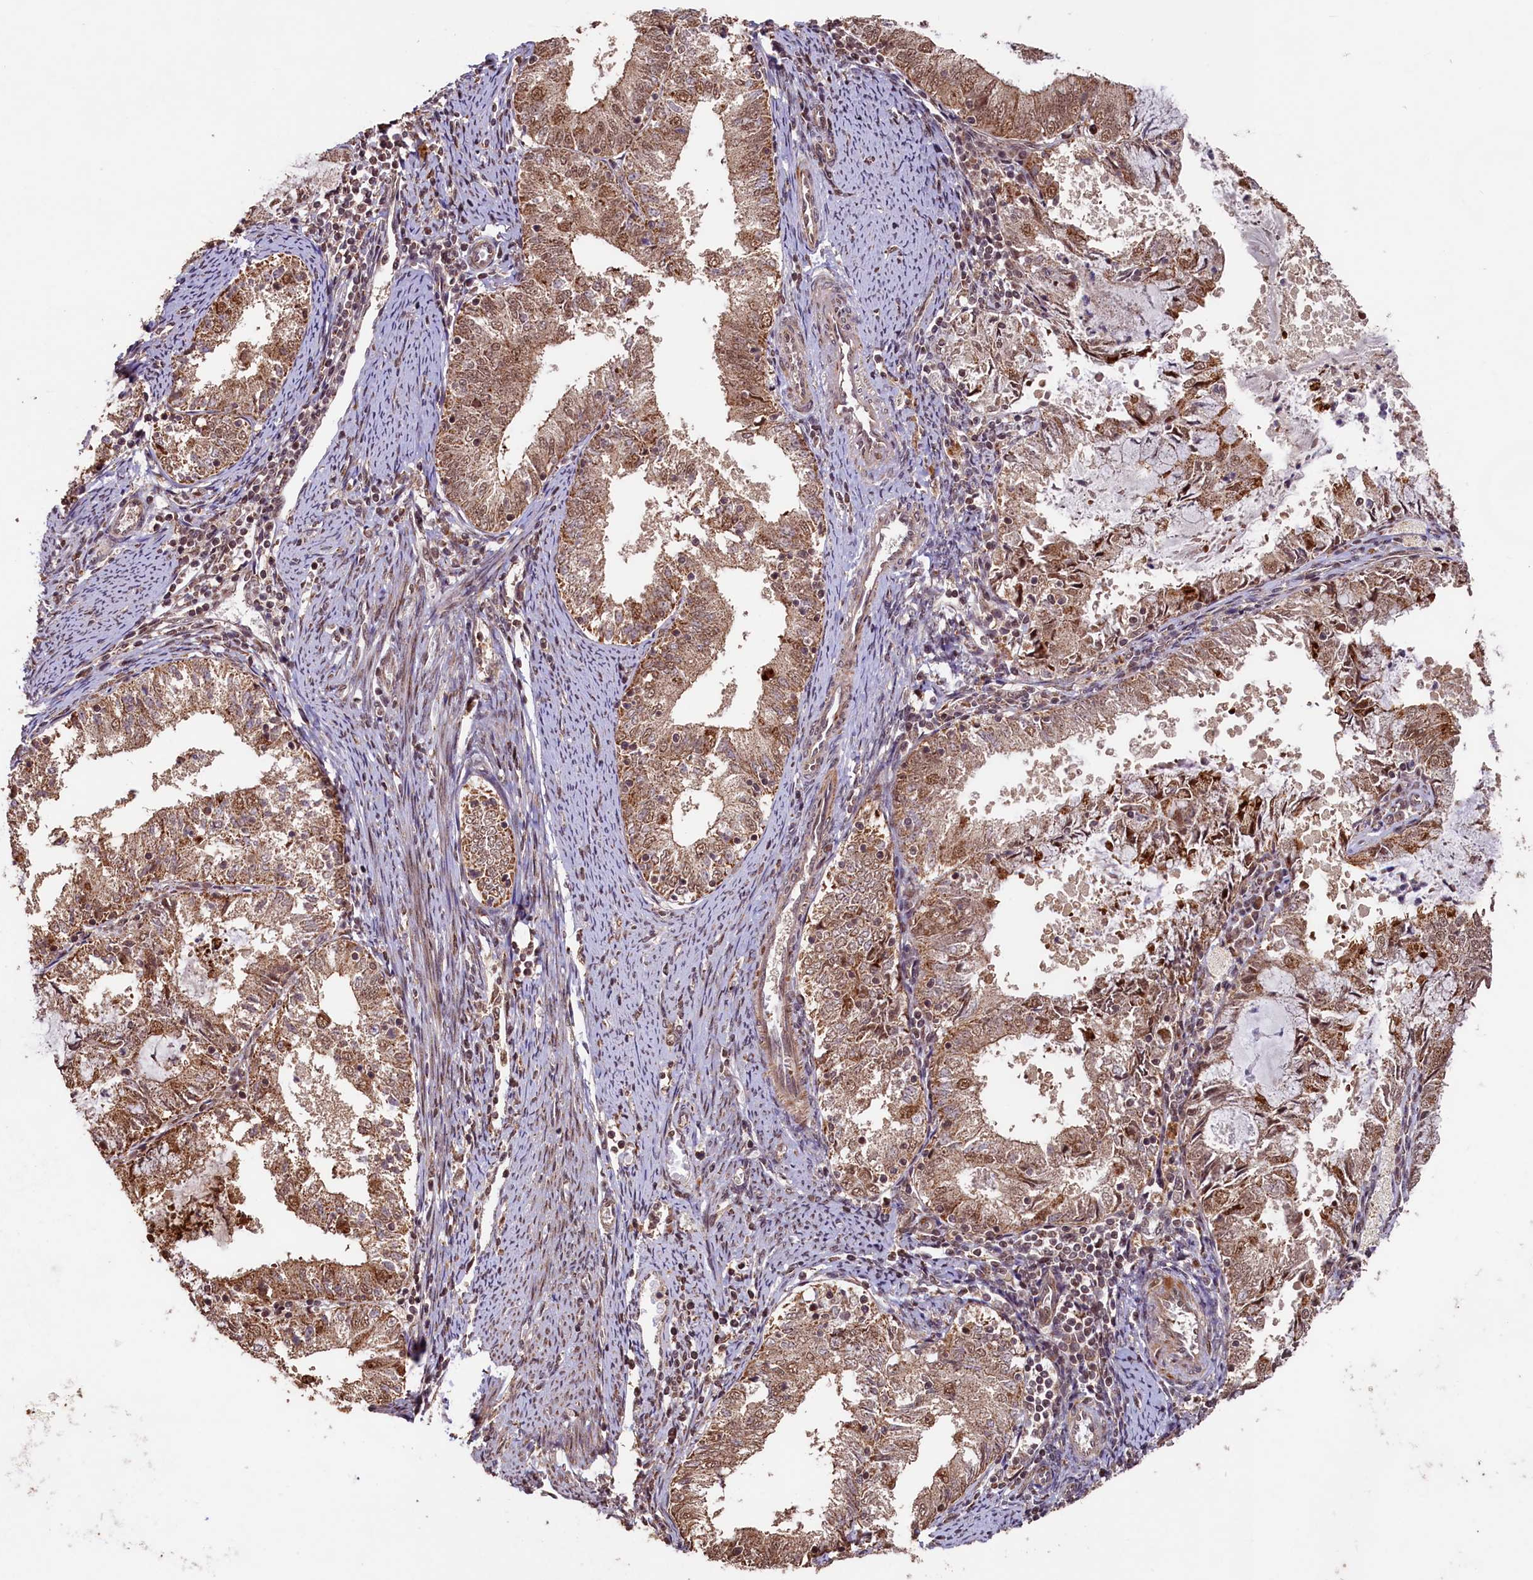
{"staining": {"intensity": "moderate", "quantity": ">75%", "location": "cytoplasmic/membranous,nuclear"}, "tissue": "endometrial cancer", "cell_type": "Tumor cells", "image_type": "cancer", "snomed": [{"axis": "morphology", "description": "Adenocarcinoma, NOS"}, {"axis": "topography", "description": "Endometrium"}], "caption": "Protein staining demonstrates moderate cytoplasmic/membranous and nuclear positivity in about >75% of tumor cells in endometrial cancer (adenocarcinoma).", "gene": "SHPRH", "patient": {"sex": "female", "age": 57}}